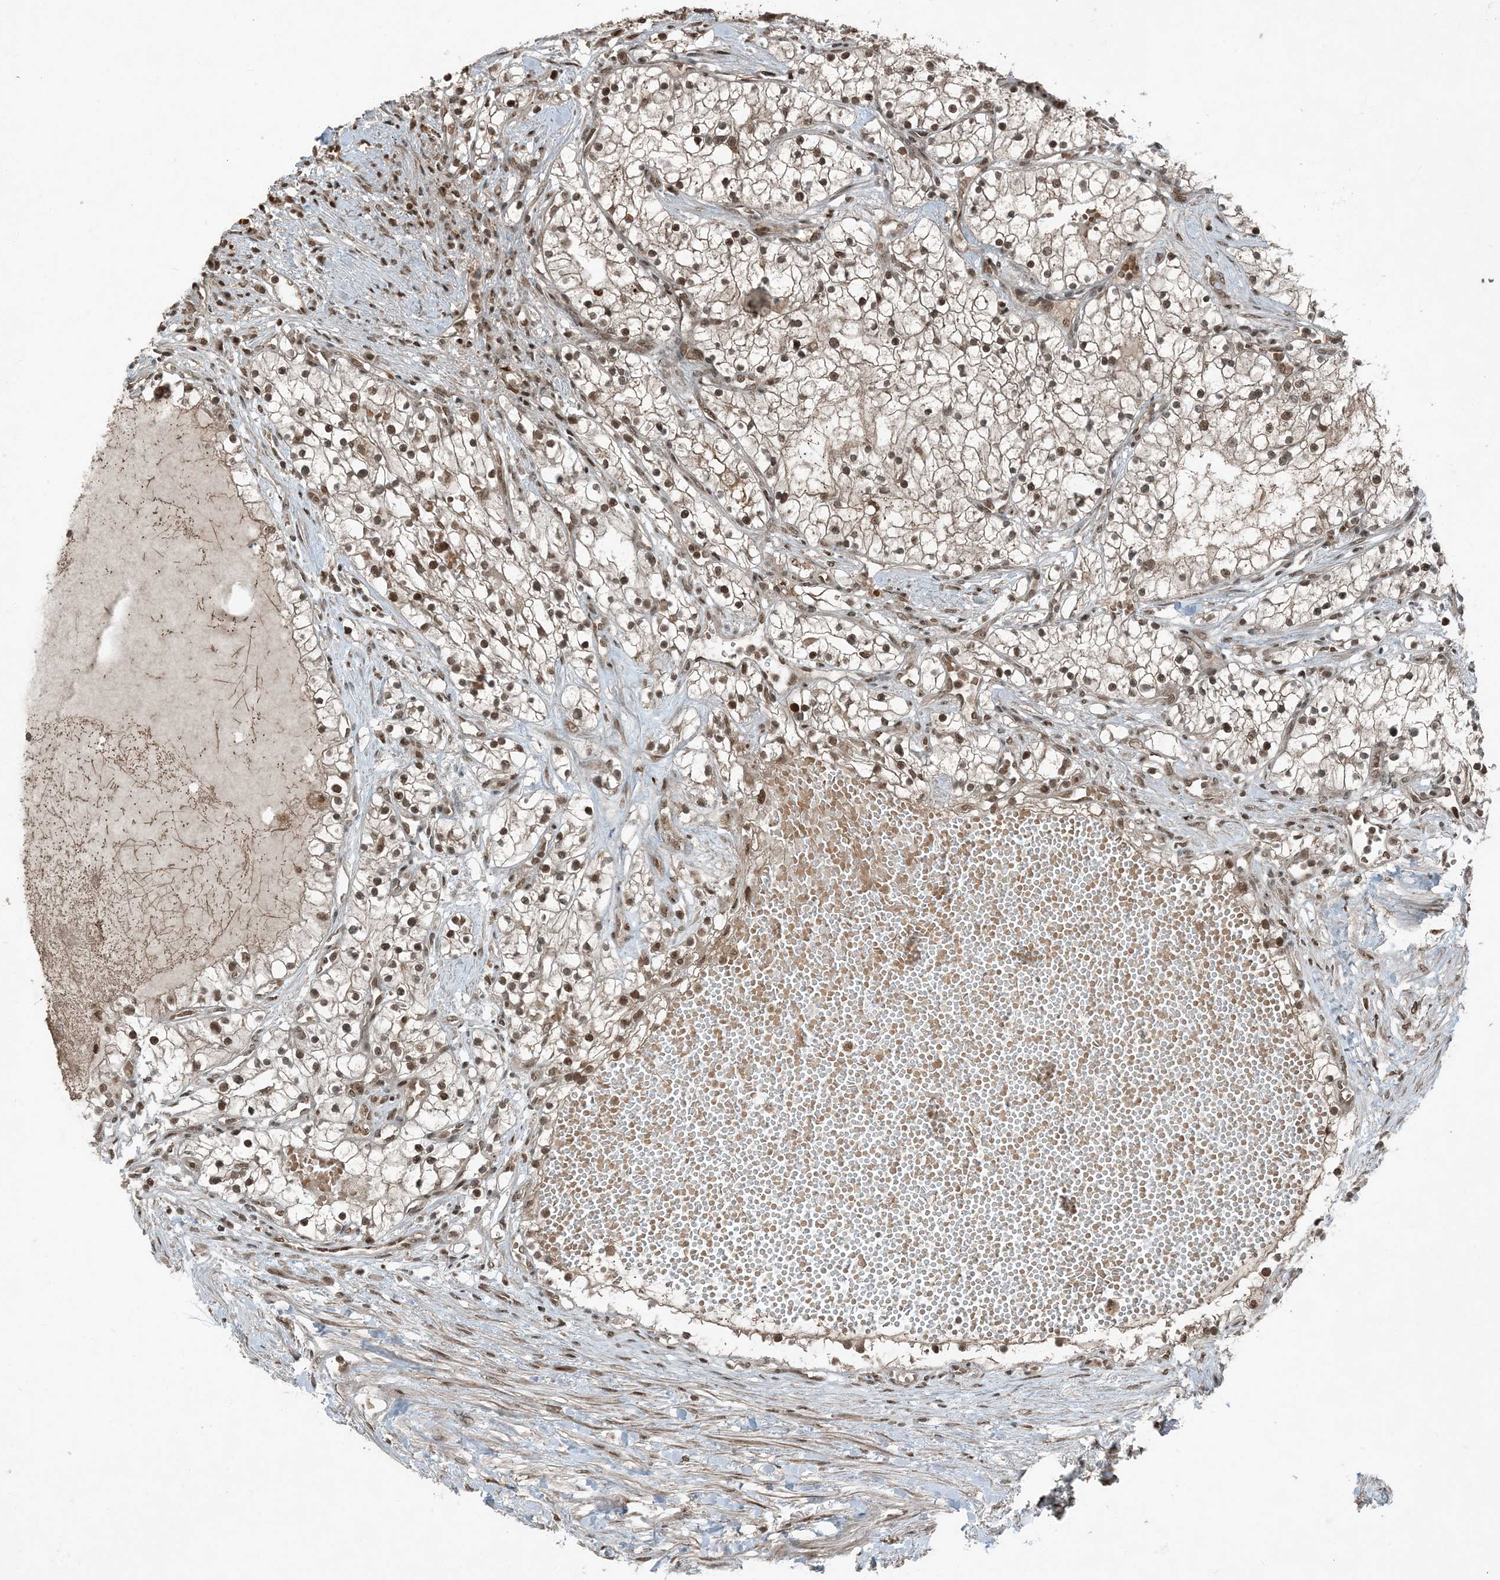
{"staining": {"intensity": "moderate", "quantity": ">75%", "location": "nuclear"}, "tissue": "renal cancer", "cell_type": "Tumor cells", "image_type": "cancer", "snomed": [{"axis": "morphology", "description": "Normal tissue, NOS"}, {"axis": "morphology", "description": "Adenocarcinoma, NOS"}, {"axis": "topography", "description": "Kidney"}], "caption": "This histopathology image demonstrates immunohistochemistry (IHC) staining of adenocarcinoma (renal), with medium moderate nuclear positivity in approximately >75% of tumor cells.", "gene": "TRAPPC12", "patient": {"sex": "male", "age": 68}}